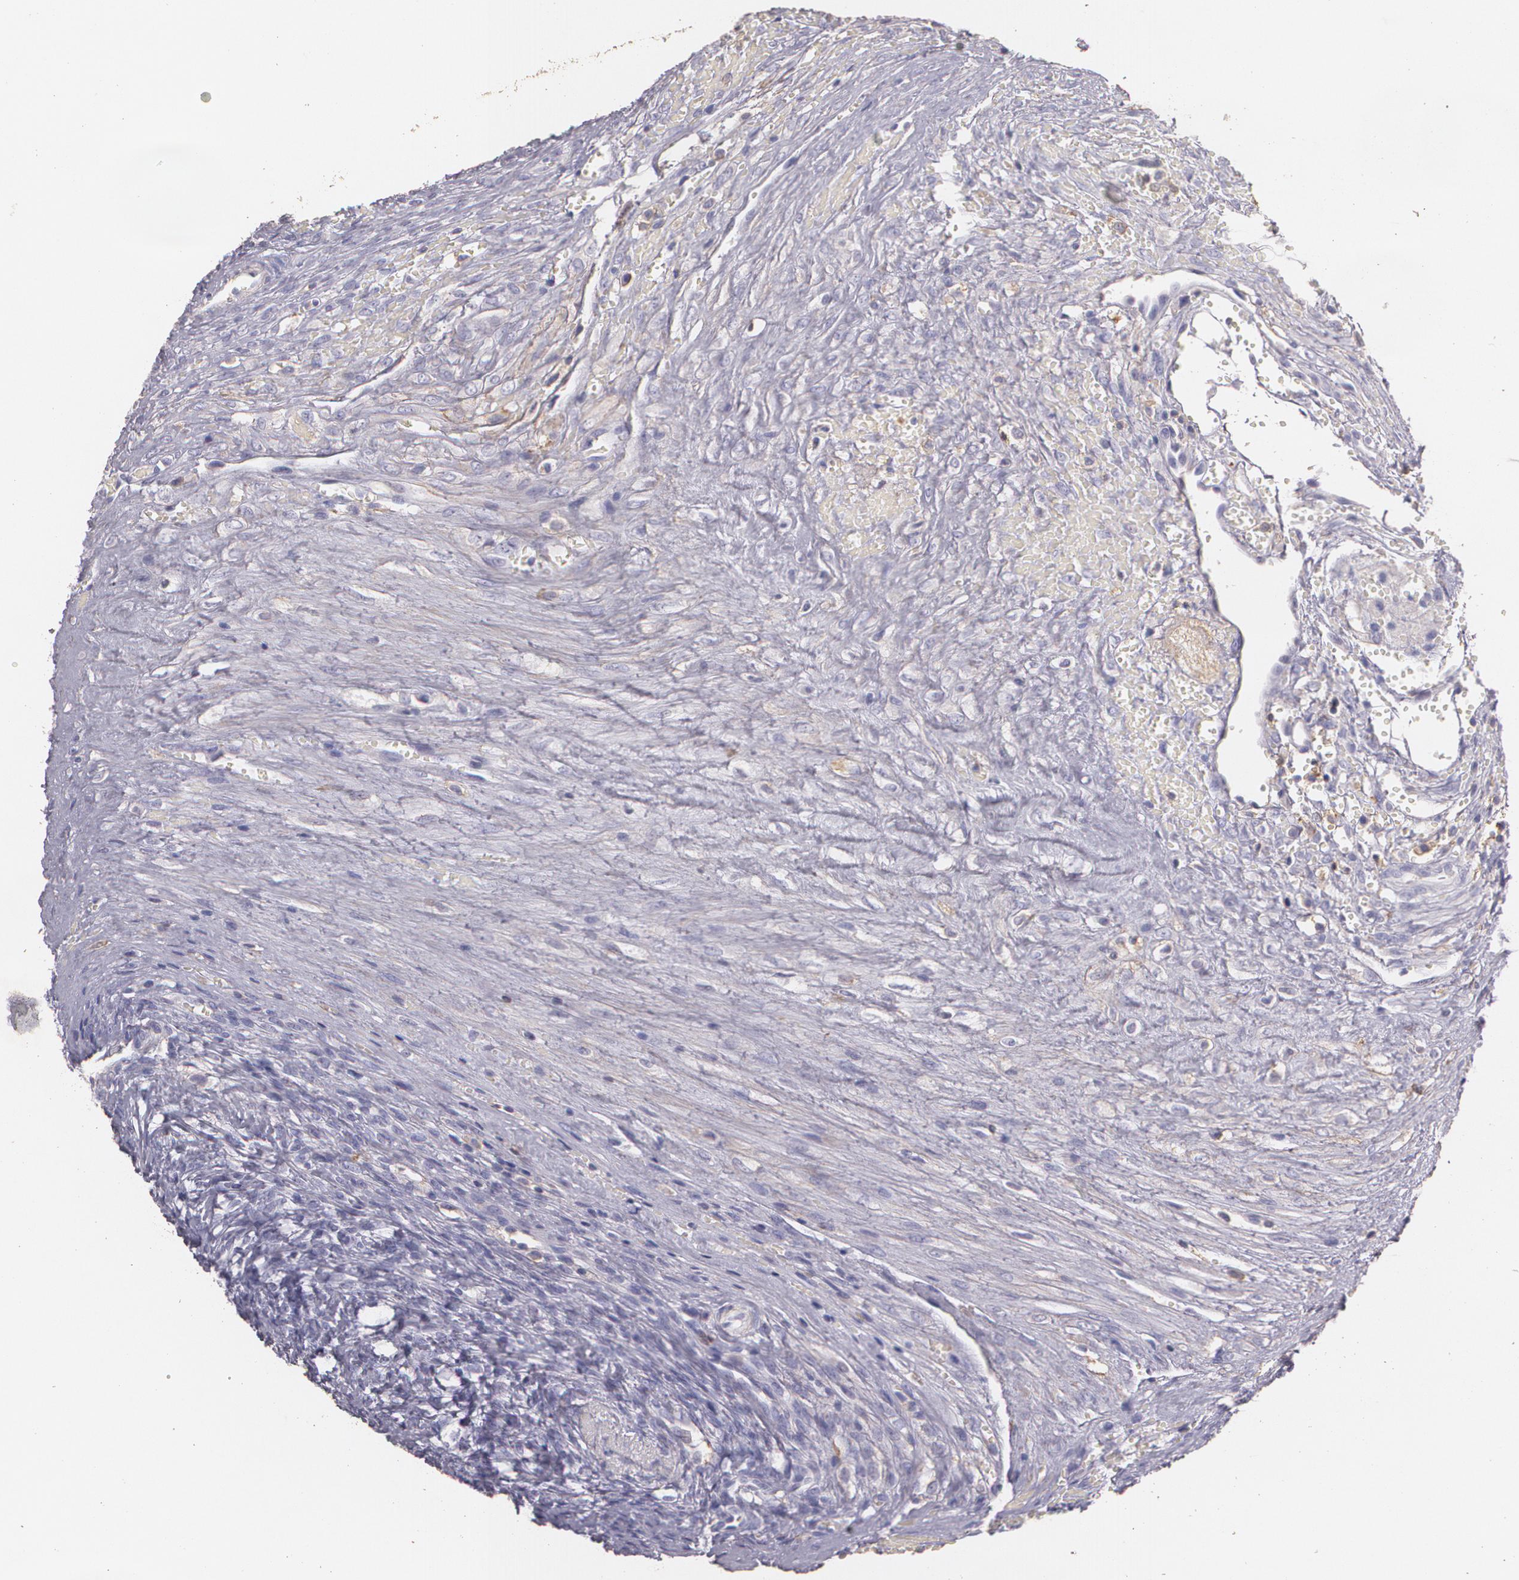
{"staining": {"intensity": "negative", "quantity": "none", "location": "none"}, "tissue": "ovary", "cell_type": "Follicle cells", "image_type": "normal", "snomed": [{"axis": "morphology", "description": "Normal tissue, NOS"}, {"axis": "topography", "description": "Ovary"}], "caption": "This is an IHC image of normal human ovary. There is no expression in follicle cells.", "gene": "TGFBR1", "patient": {"sex": "female", "age": 56}}